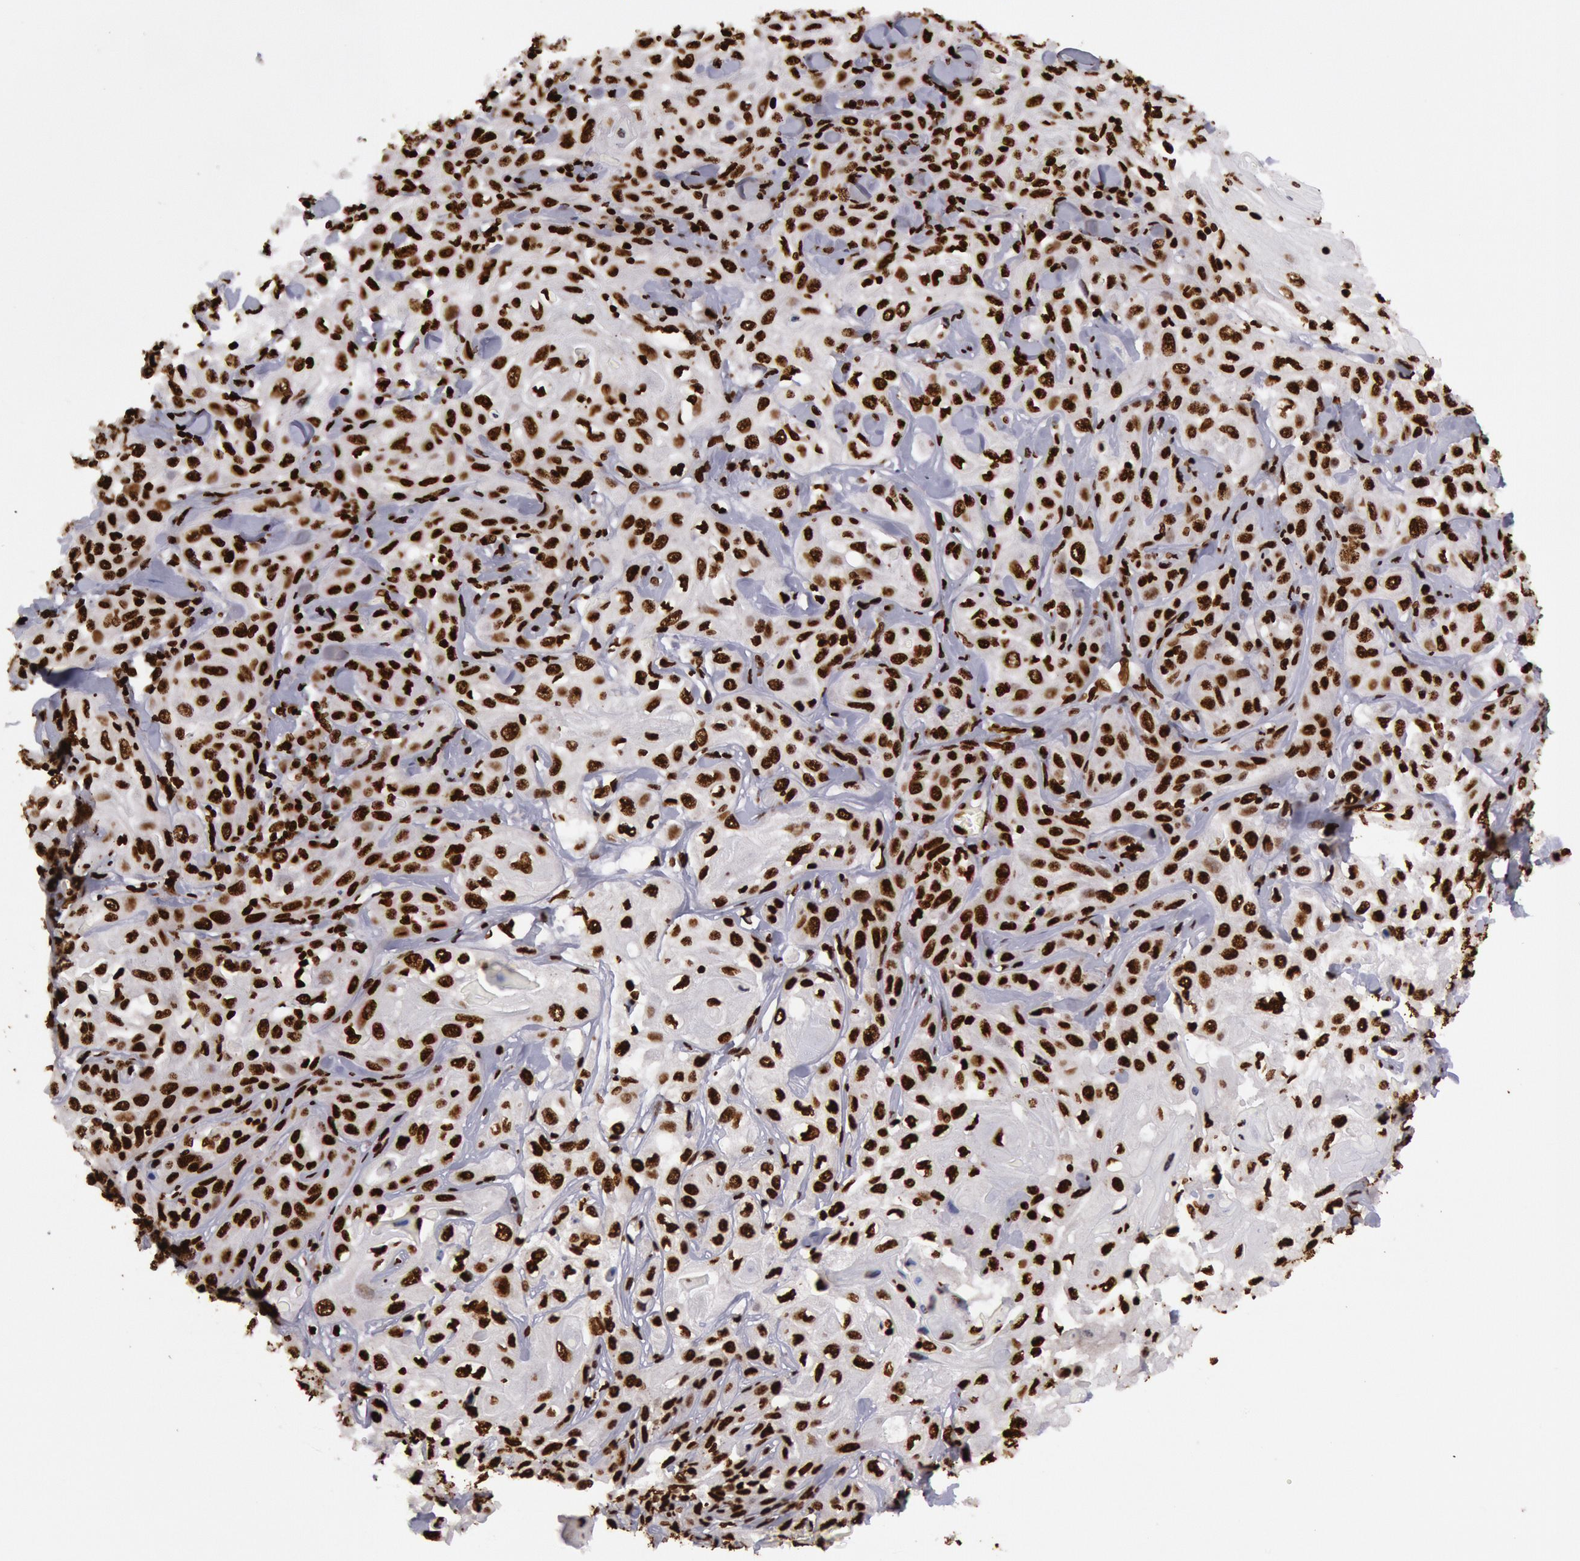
{"staining": {"intensity": "strong", "quantity": ">75%", "location": "nuclear"}, "tissue": "skin cancer", "cell_type": "Tumor cells", "image_type": "cancer", "snomed": [{"axis": "morphology", "description": "Squamous cell carcinoma, NOS"}, {"axis": "topography", "description": "Skin"}], "caption": "IHC of human skin cancer shows high levels of strong nuclear staining in about >75% of tumor cells.", "gene": "H3-4", "patient": {"sex": "male", "age": 84}}